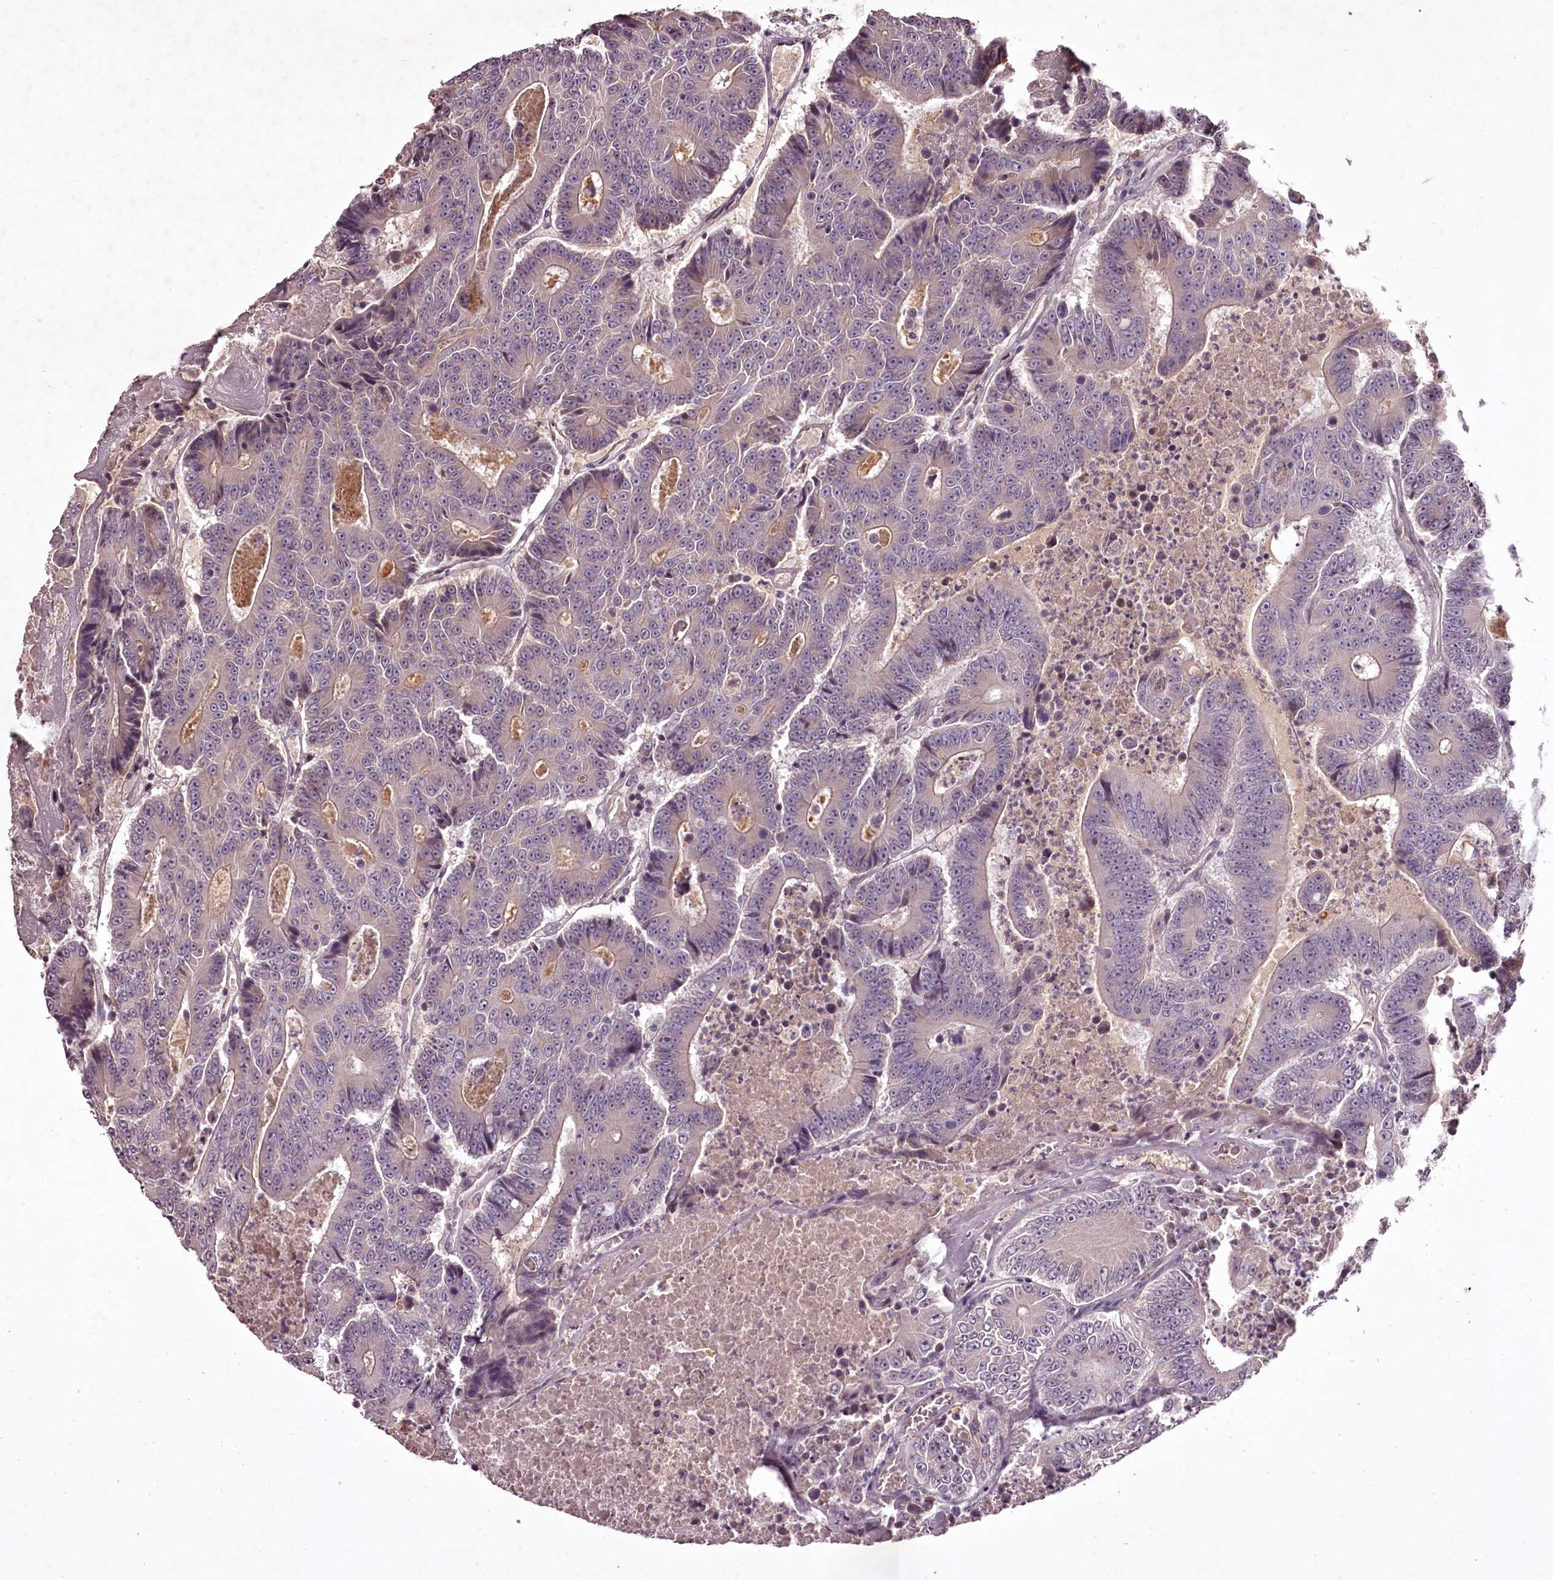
{"staining": {"intensity": "negative", "quantity": "none", "location": "none"}, "tissue": "colorectal cancer", "cell_type": "Tumor cells", "image_type": "cancer", "snomed": [{"axis": "morphology", "description": "Adenocarcinoma, NOS"}, {"axis": "topography", "description": "Colon"}], "caption": "This is a image of immunohistochemistry staining of colorectal cancer (adenocarcinoma), which shows no positivity in tumor cells.", "gene": "RBMXL2", "patient": {"sex": "male", "age": 83}}